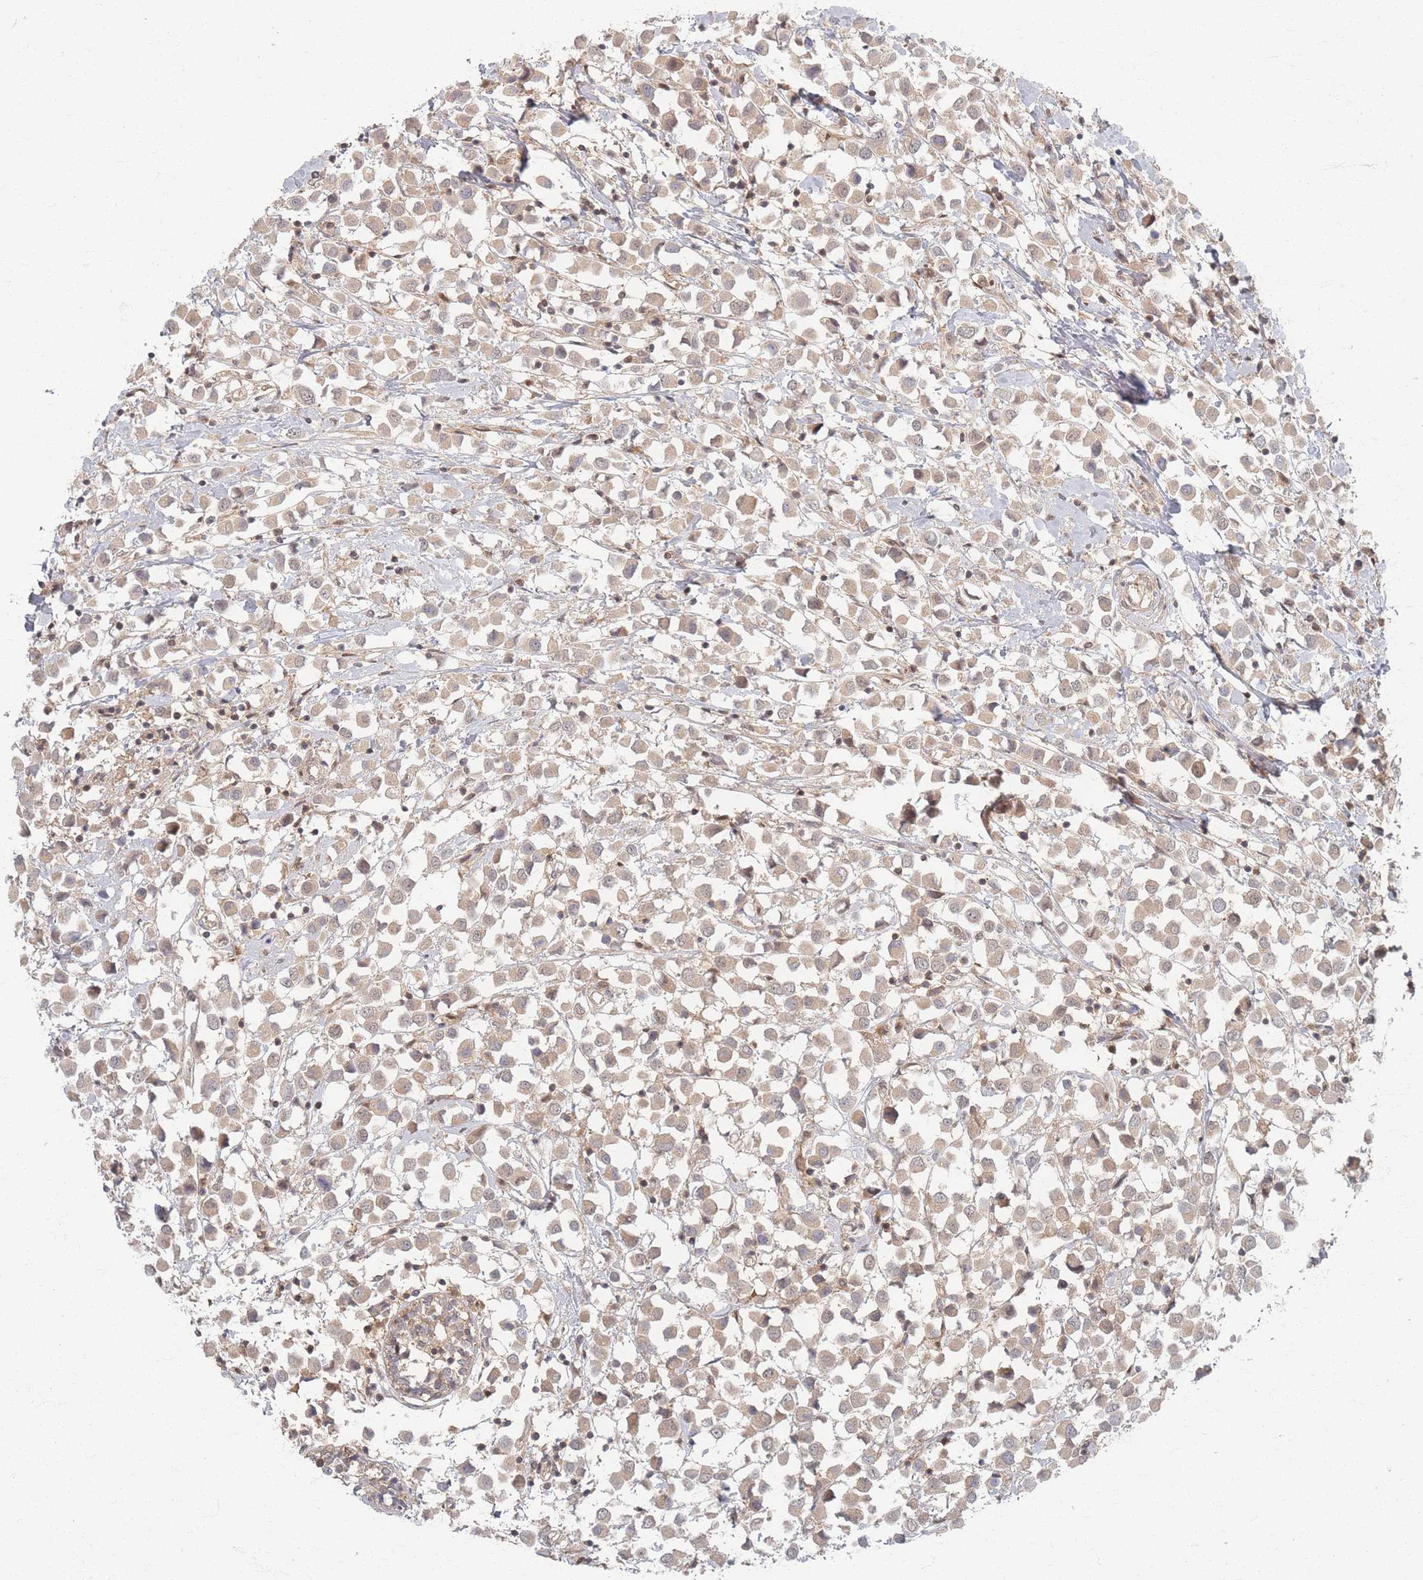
{"staining": {"intensity": "weak", "quantity": "<25%", "location": "cytoplasmic/membranous"}, "tissue": "breast cancer", "cell_type": "Tumor cells", "image_type": "cancer", "snomed": [{"axis": "morphology", "description": "Duct carcinoma"}, {"axis": "topography", "description": "Breast"}], "caption": "Breast cancer (intraductal carcinoma) stained for a protein using immunohistochemistry (IHC) displays no staining tumor cells.", "gene": "PSMD9", "patient": {"sex": "female", "age": 61}}